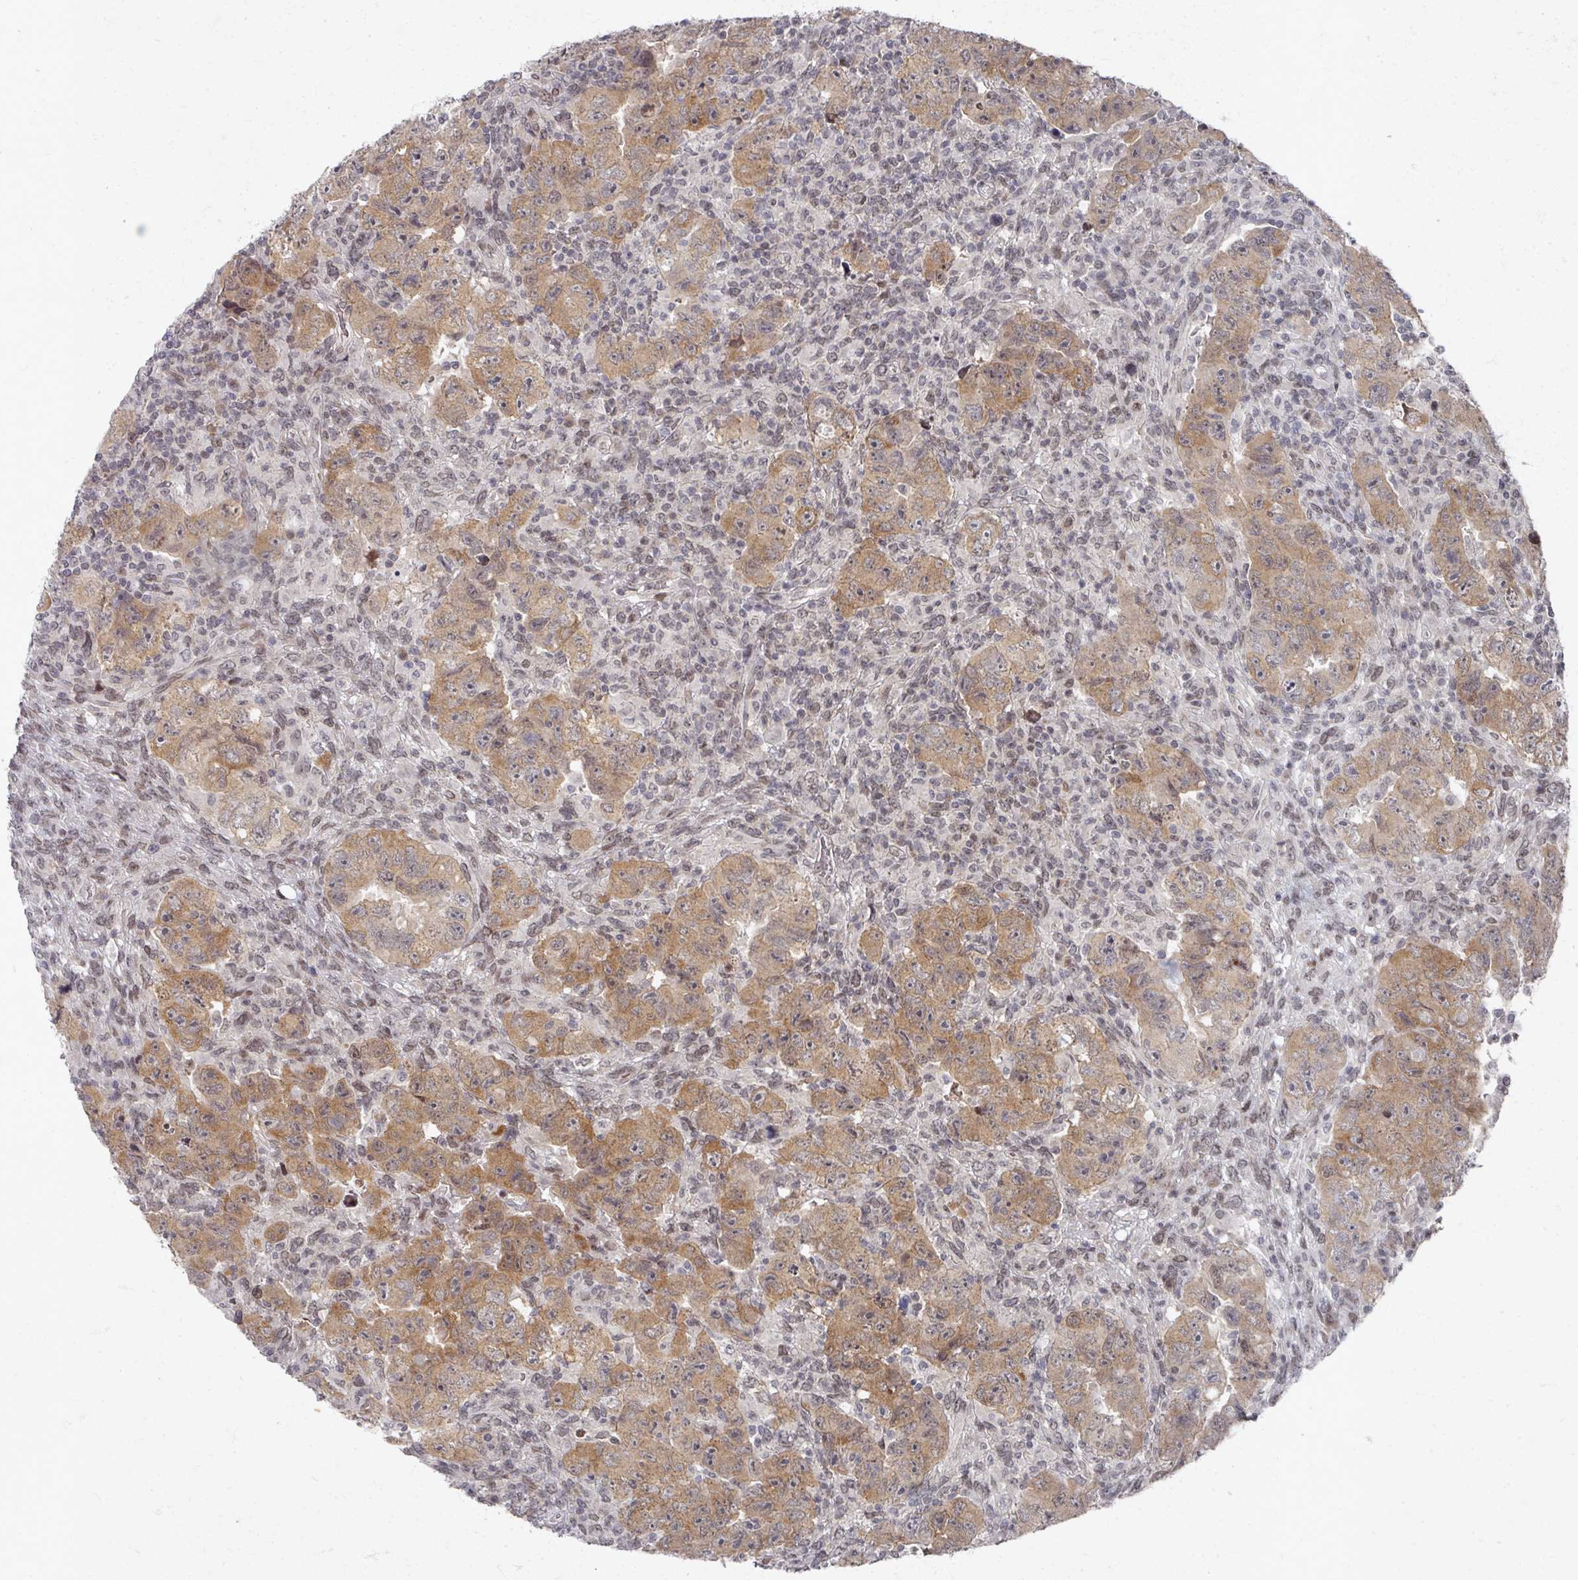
{"staining": {"intensity": "moderate", "quantity": ">75%", "location": "cytoplasmic/membranous"}, "tissue": "testis cancer", "cell_type": "Tumor cells", "image_type": "cancer", "snomed": [{"axis": "morphology", "description": "Carcinoma, Embryonal, NOS"}, {"axis": "topography", "description": "Testis"}], "caption": "Protein staining of testis cancer (embryonal carcinoma) tissue demonstrates moderate cytoplasmic/membranous staining in about >75% of tumor cells. (DAB IHC with brightfield microscopy, high magnification).", "gene": "PSKH1", "patient": {"sex": "male", "age": 24}}